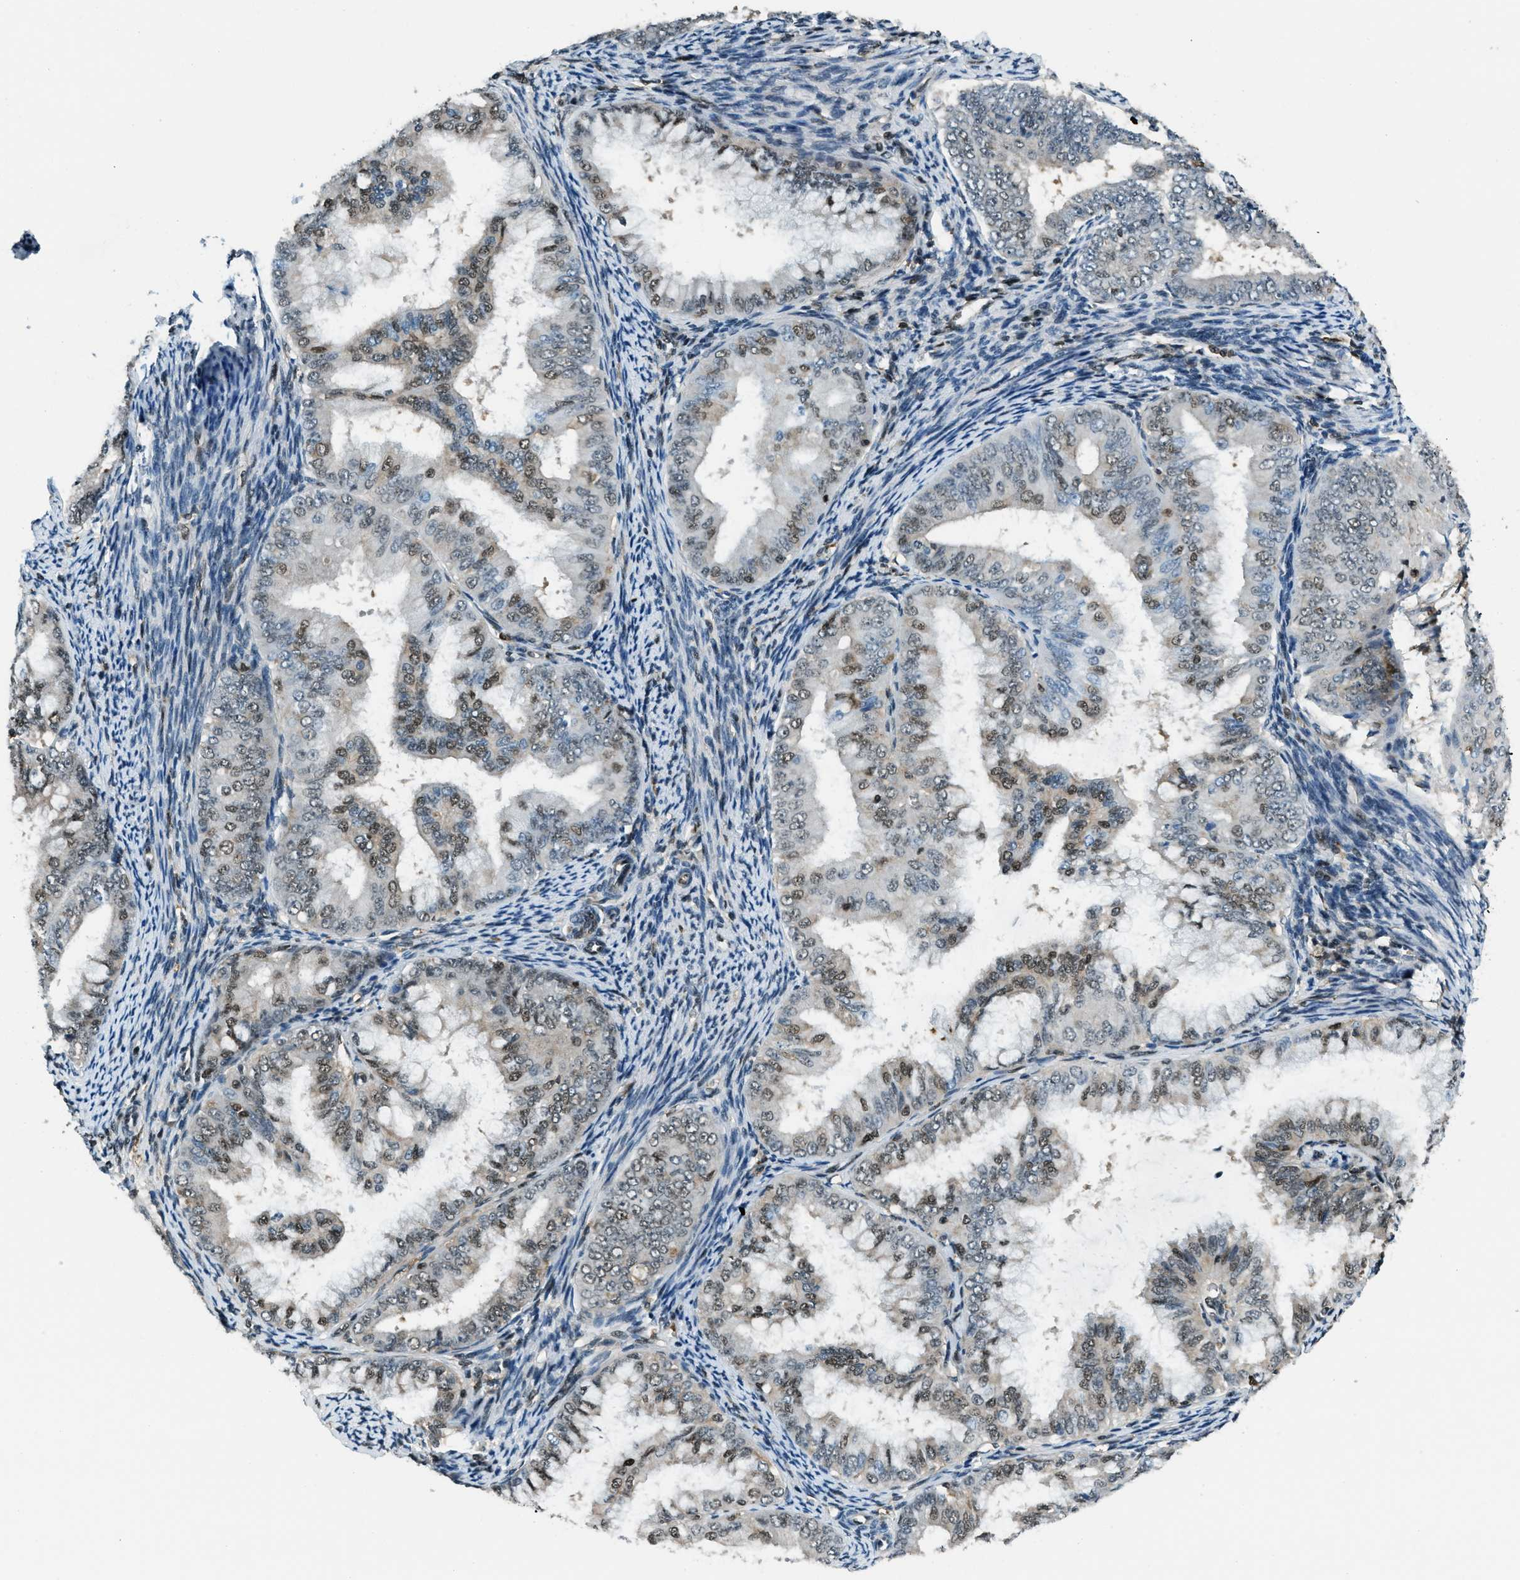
{"staining": {"intensity": "weak", "quantity": "25%-75%", "location": "nuclear"}, "tissue": "endometrial cancer", "cell_type": "Tumor cells", "image_type": "cancer", "snomed": [{"axis": "morphology", "description": "Adenocarcinoma, NOS"}, {"axis": "topography", "description": "Endometrium"}], "caption": "Protein expression analysis of endometrial adenocarcinoma exhibits weak nuclear positivity in about 25%-75% of tumor cells.", "gene": "OGFR", "patient": {"sex": "female", "age": 63}}